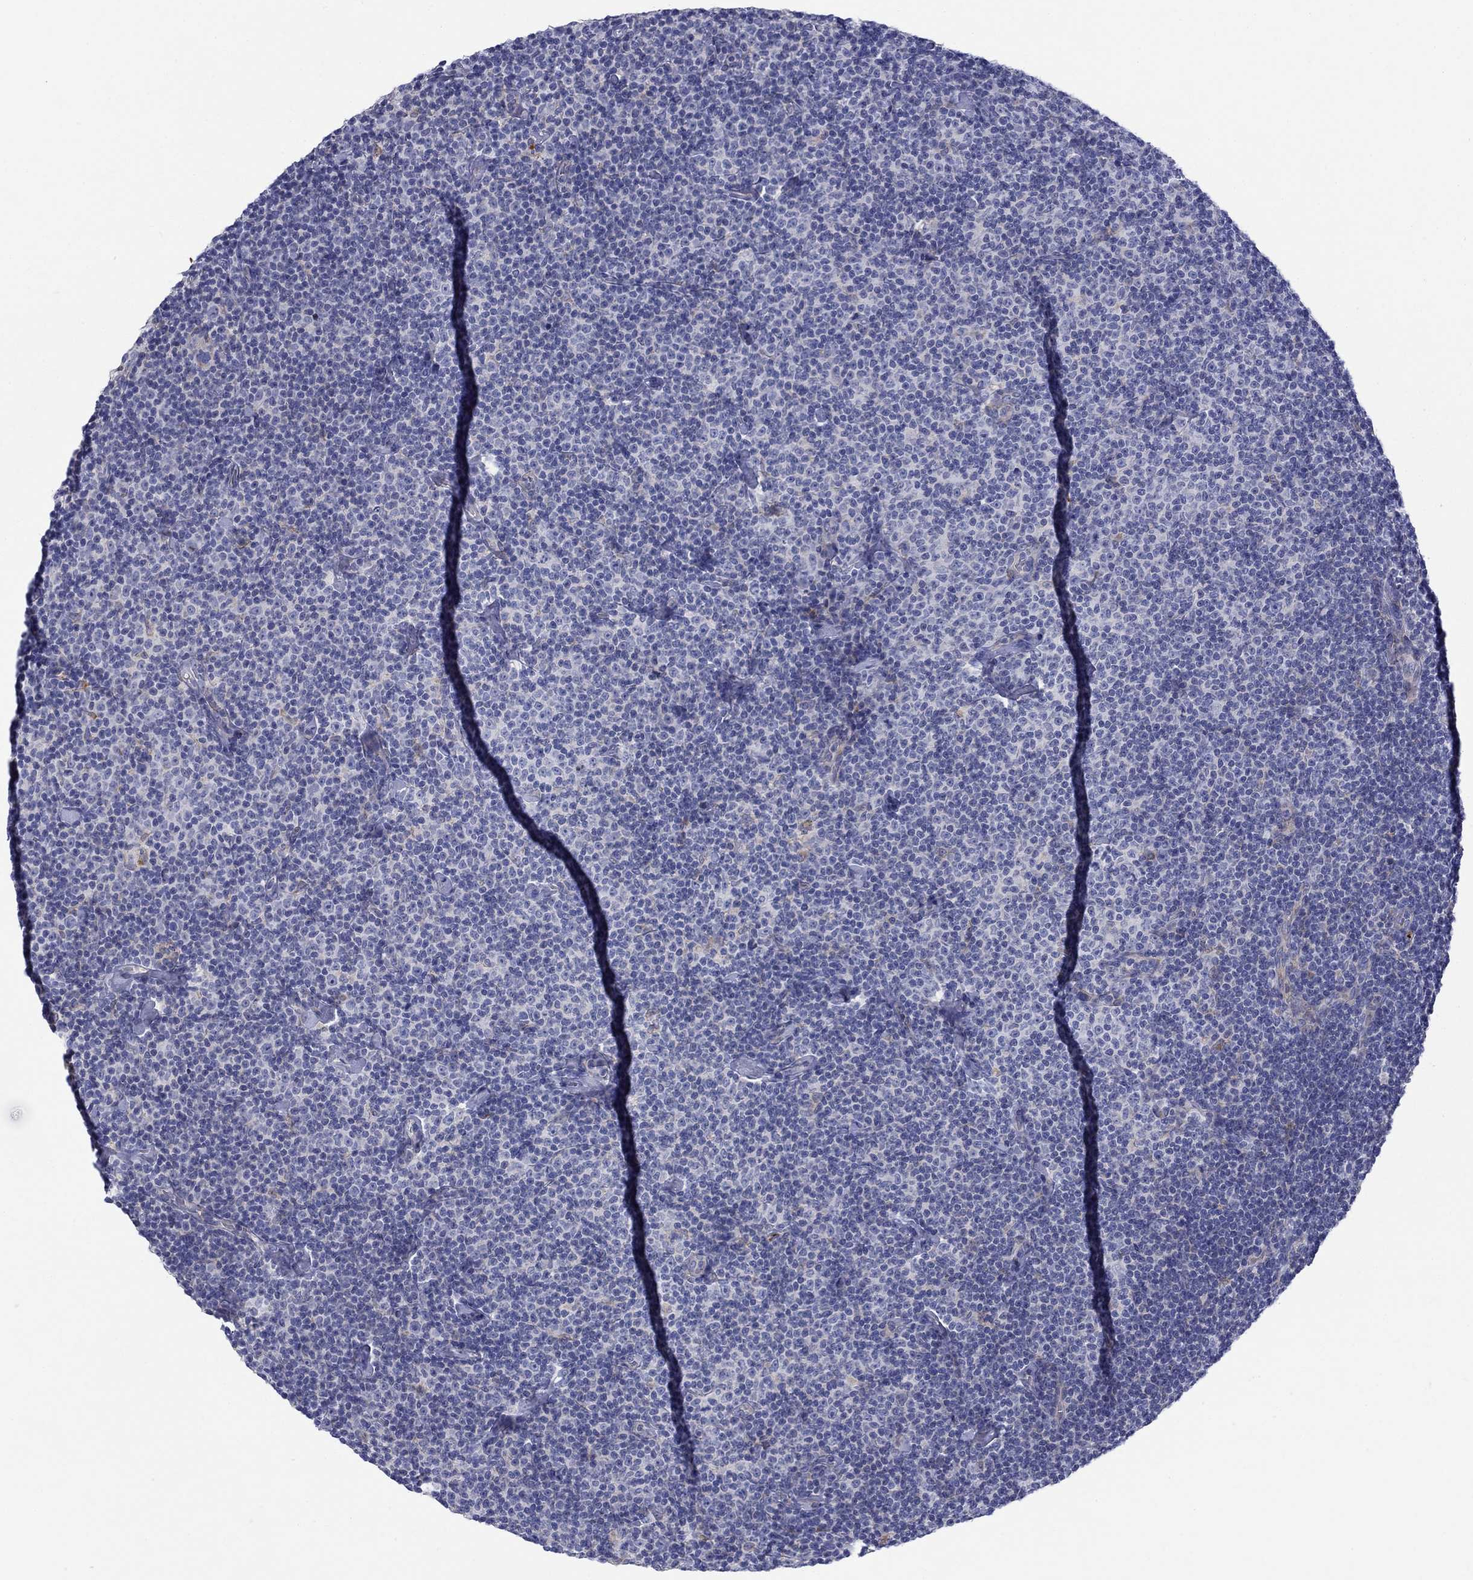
{"staining": {"intensity": "negative", "quantity": "none", "location": "none"}, "tissue": "lymphoma", "cell_type": "Tumor cells", "image_type": "cancer", "snomed": [{"axis": "morphology", "description": "Malignant lymphoma, non-Hodgkin's type, Low grade"}, {"axis": "topography", "description": "Lymph node"}], "caption": "This is an immunohistochemistry (IHC) micrograph of human lymphoma. There is no positivity in tumor cells.", "gene": "QRFPR", "patient": {"sex": "male", "age": 81}}